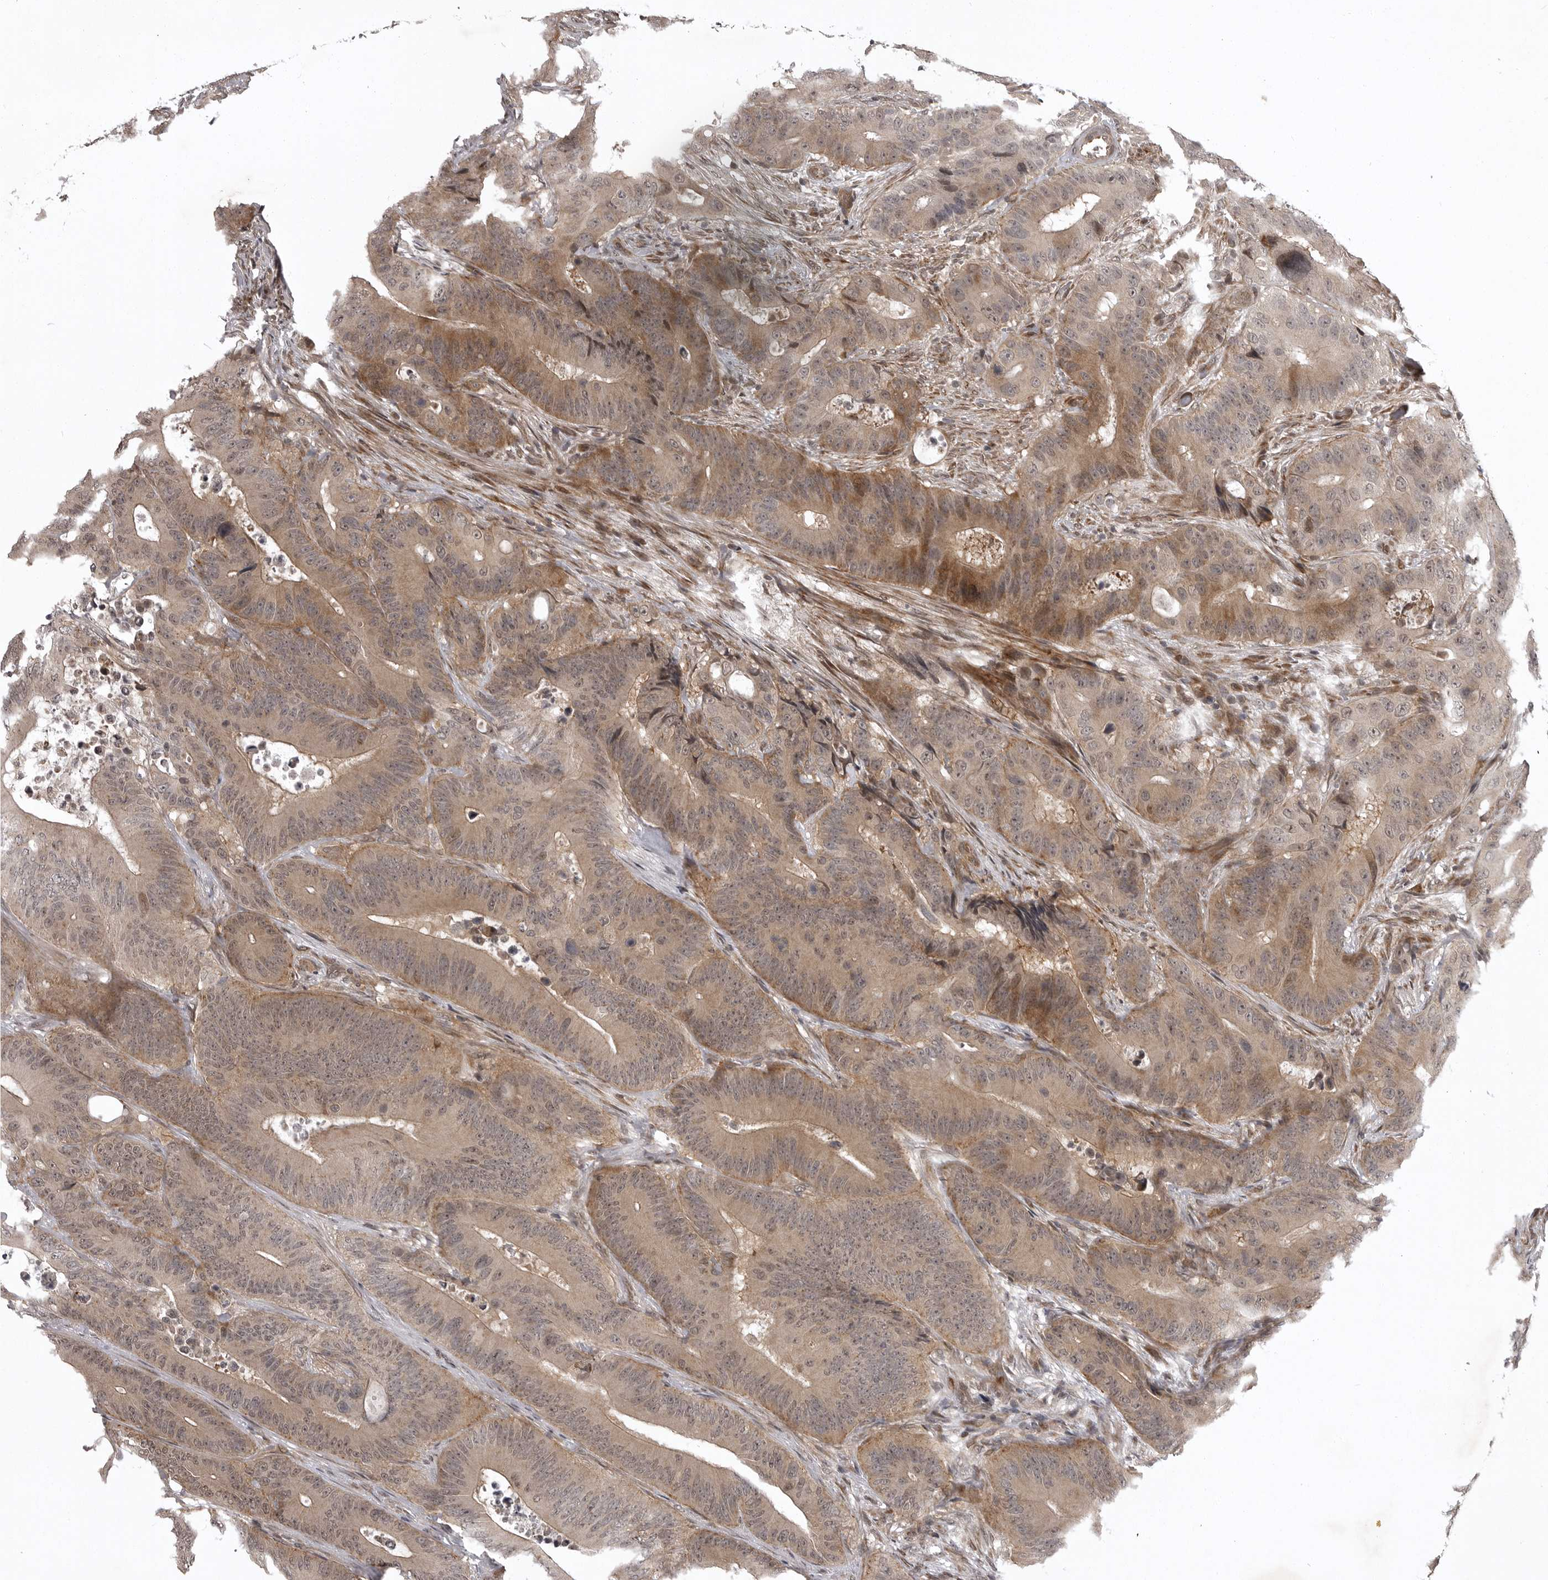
{"staining": {"intensity": "moderate", "quantity": "25%-75%", "location": "cytoplasmic/membranous"}, "tissue": "colorectal cancer", "cell_type": "Tumor cells", "image_type": "cancer", "snomed": [{"axis": "morphology", "description": "Adenocarcinoma, NOS"}, {"axis": "topography", "description": "Colon"}], "caption": "Adenocarcinoma (colorectal) stained with a protein marker demonstrates moderate staining in tumor cells.", "gene": "SNX16", "patient": {"sex": "male", "age": 83}}